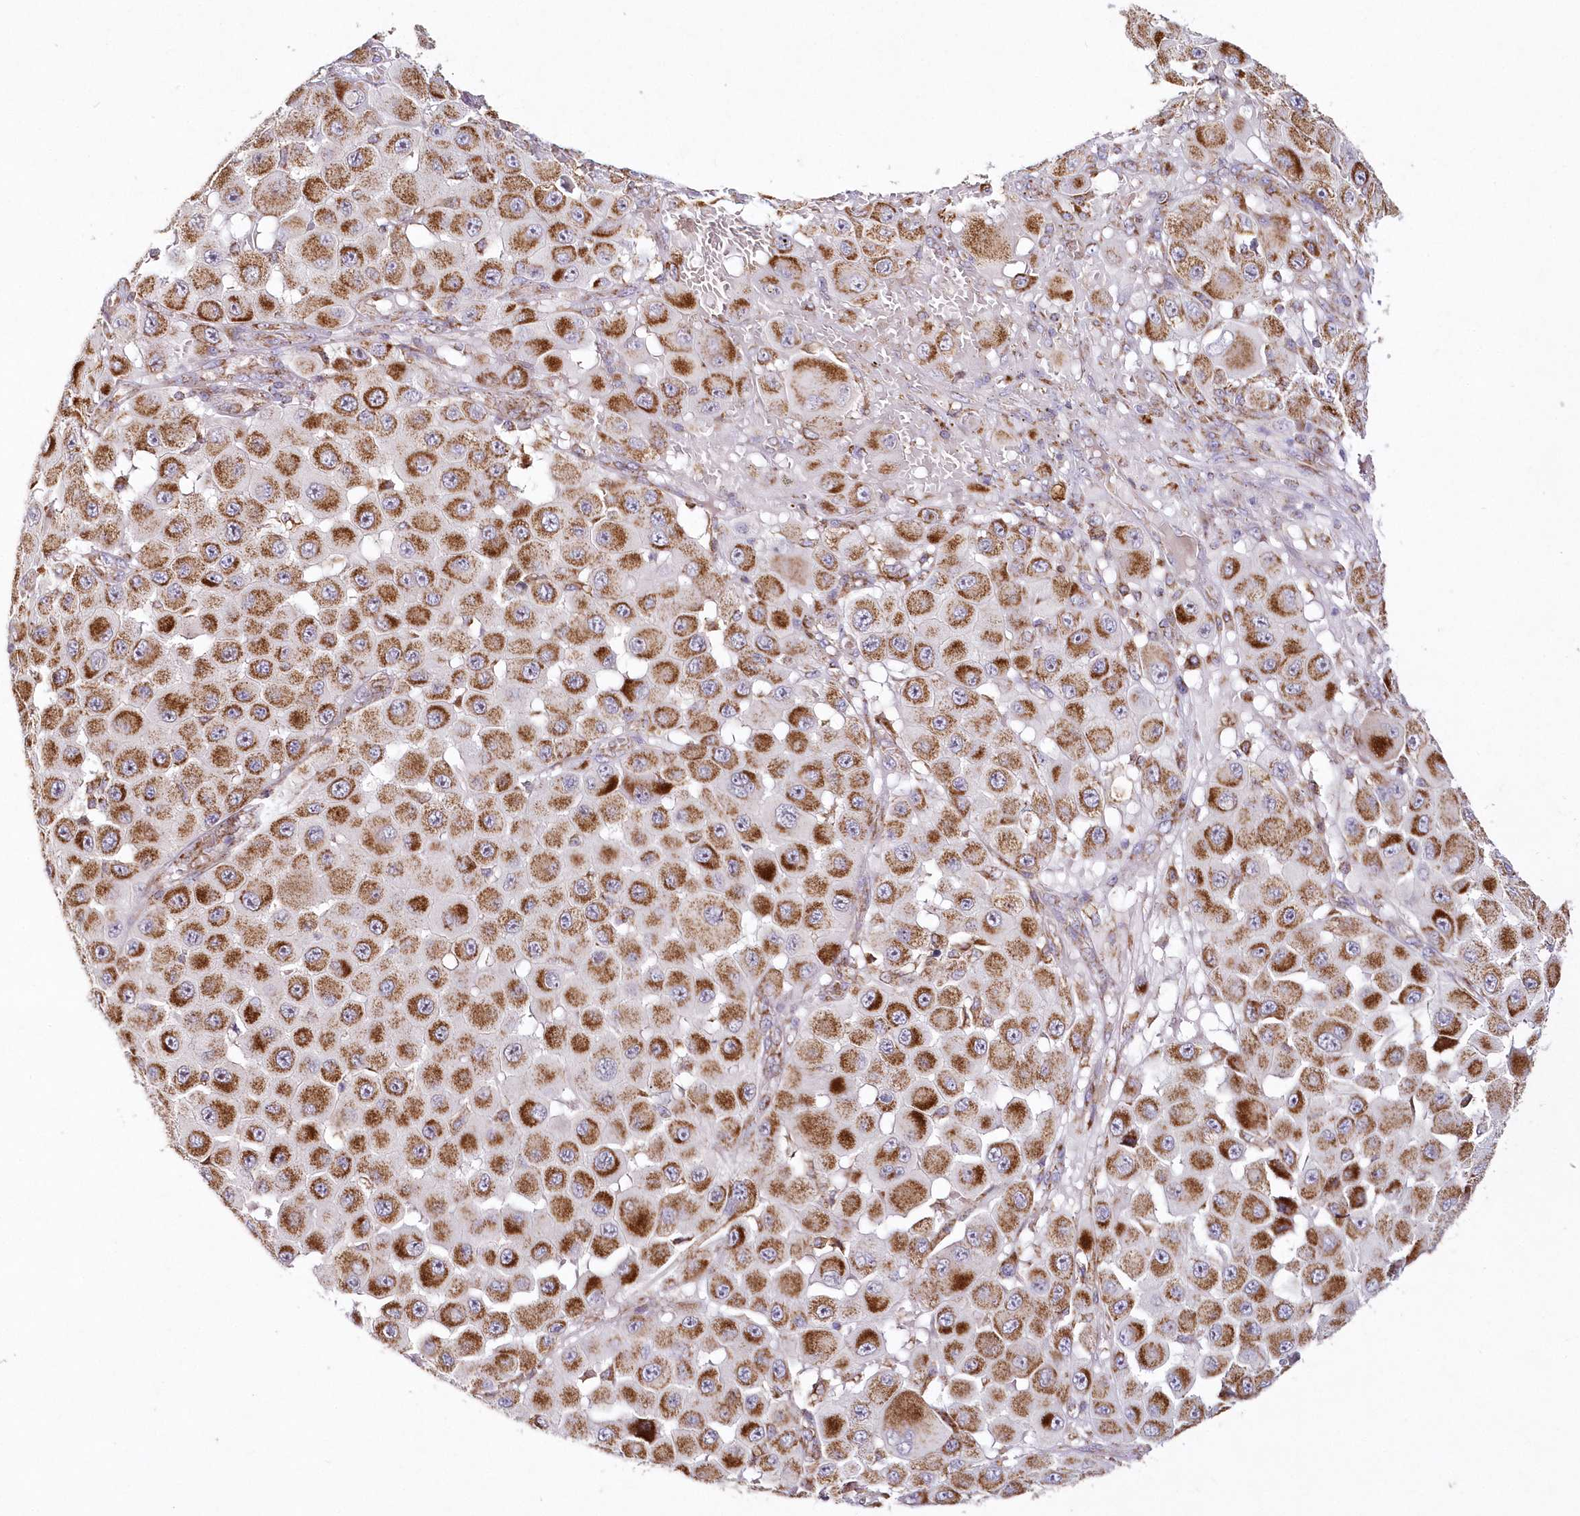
{"staining": {"intensity": "moderate", "quantity": ">75%", "location": "cytoplasmic/membranous"}, "tissue": "melanoma", "cell_type": "Tumor cells", "image_type": "cancer", "snomed": [{"axis": "morphology", "description": "Malignant melanoma, NOS"}, {"axis": "topography", "description": "Skin"}], "caption": "Human melanoma stained with a brown dye shows moderate cytoplasmic/membranous positive expression in approximately >75% of tumor cells.", "gene": "DNA2", "patient": {"sex": "female", "age": 81}}